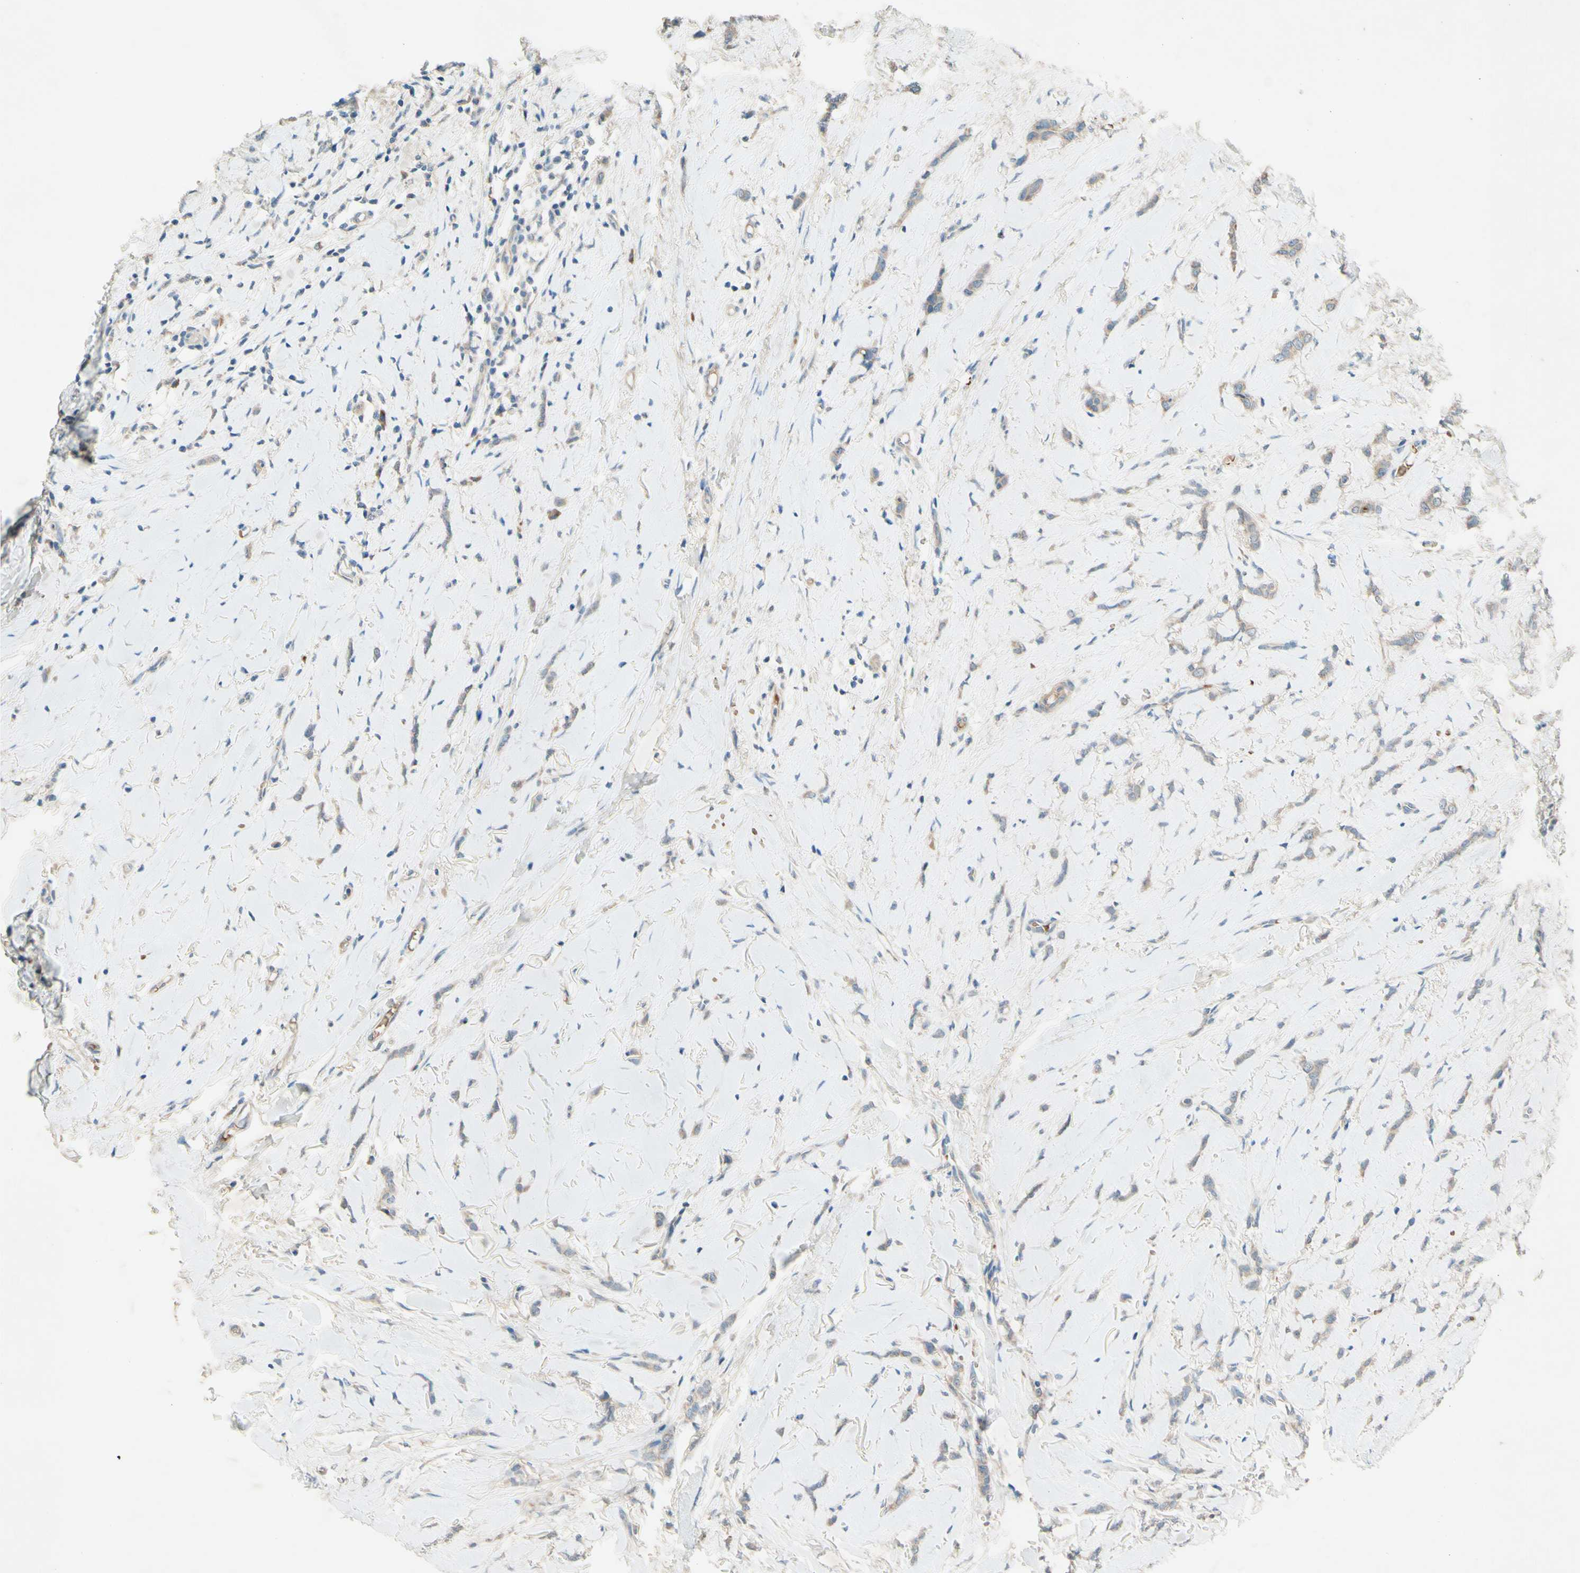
{"staining": {"intensity": "weak", "quantity": "25%-75%", "location": "cytoplasmic/membranous"}, "tissue": "breast cancer", "cell_type": "Tumor cells", "image_type": "cancer", "snomed": [{"axis": "morphology", "description": "Lobular carcinoma"}, {"axis": "topography", "description": "Skin"}, {"axis": "topography", "description": "Breast"}], "caption": "This histopathology image displays immunohistochemistry staining of human breast lobular carcinoma, with low weak cytoplasmic/membranous expression in about 25%-75% of tumor cells.", "gene": "IL2", "patient": {"sex": "female", "age": 46}}